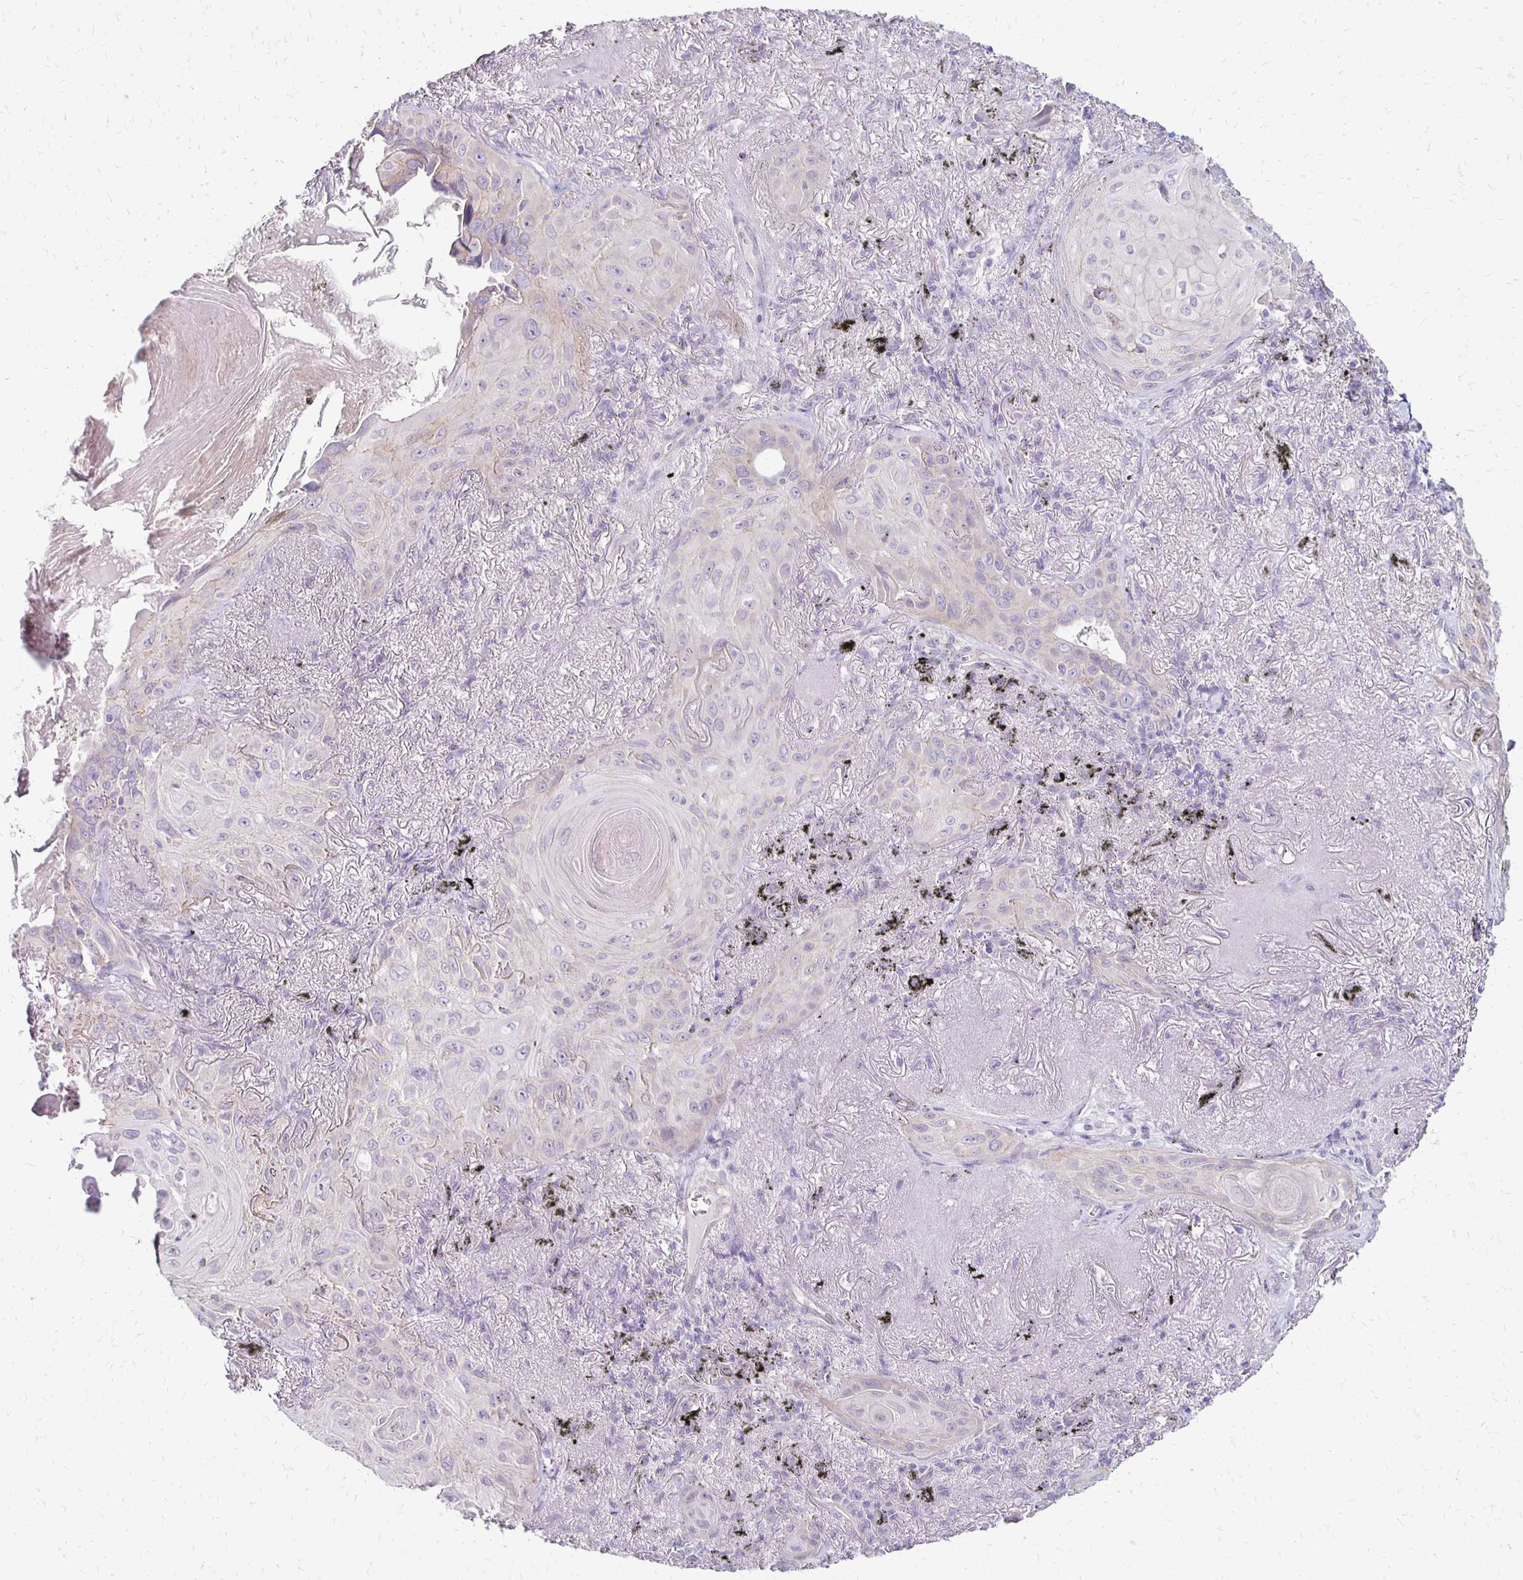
{"staining": {"intensity": "negative", "quantity": "none", "location": "none"}, "tissue": "lung cancer", "cell_type": "Tumor cells", "image_type": "cancer", "snomed": [{"axis": "morphology", "description": "Squamous cell carcinoma, NOS"}, {"axis": "topography", "description": "Lung"}], "caption": "Squamous cell carcinoma (lung) was stained to show a protein in brown. There is no significant positivity in tumor cells.", "gene": "KATNBL1", "patient": {"sex": "male", "age": 79}}